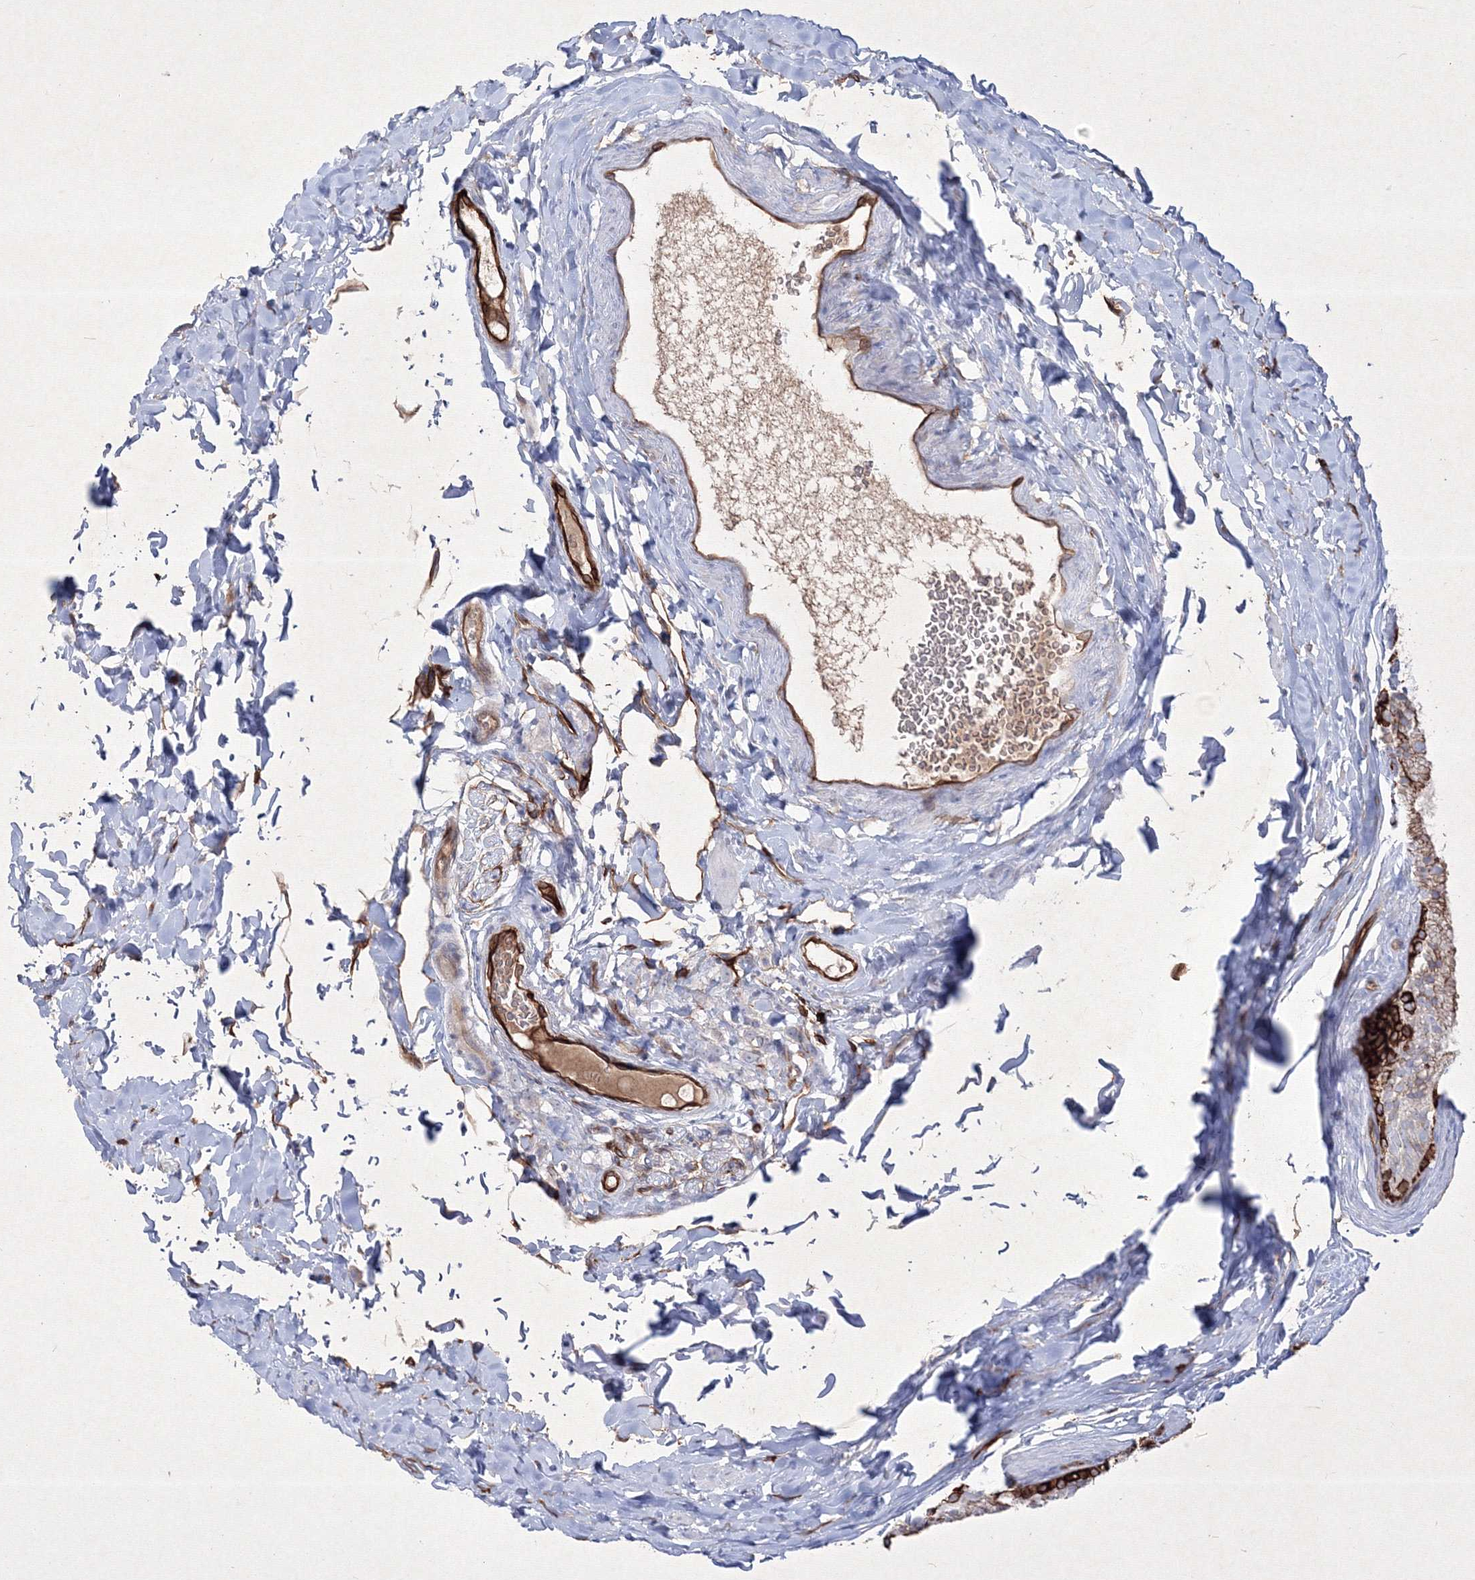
{"staining": {"intensity": "strong", "quantity": "25%-75%", "location": "cytoplasmic/membranous"}, "tissue": "epididymis", "cell_type": "Glandular cells", "image_type": "normal", "snomed": [{"axis": "morphology", "description": "Normal tissue, NOS"}, {"axis": "topography", "description": "Epididymis"}], "caption": "IHC (DAB (3,3'-diaminobenzidine)) staining of normal epididymis displays strong cytoplasmic/membranous protein staining in approximately 25%-75% of glandular cells.", "gene": "TMEM139", "patient": {"sex": "male", "age": 29}}